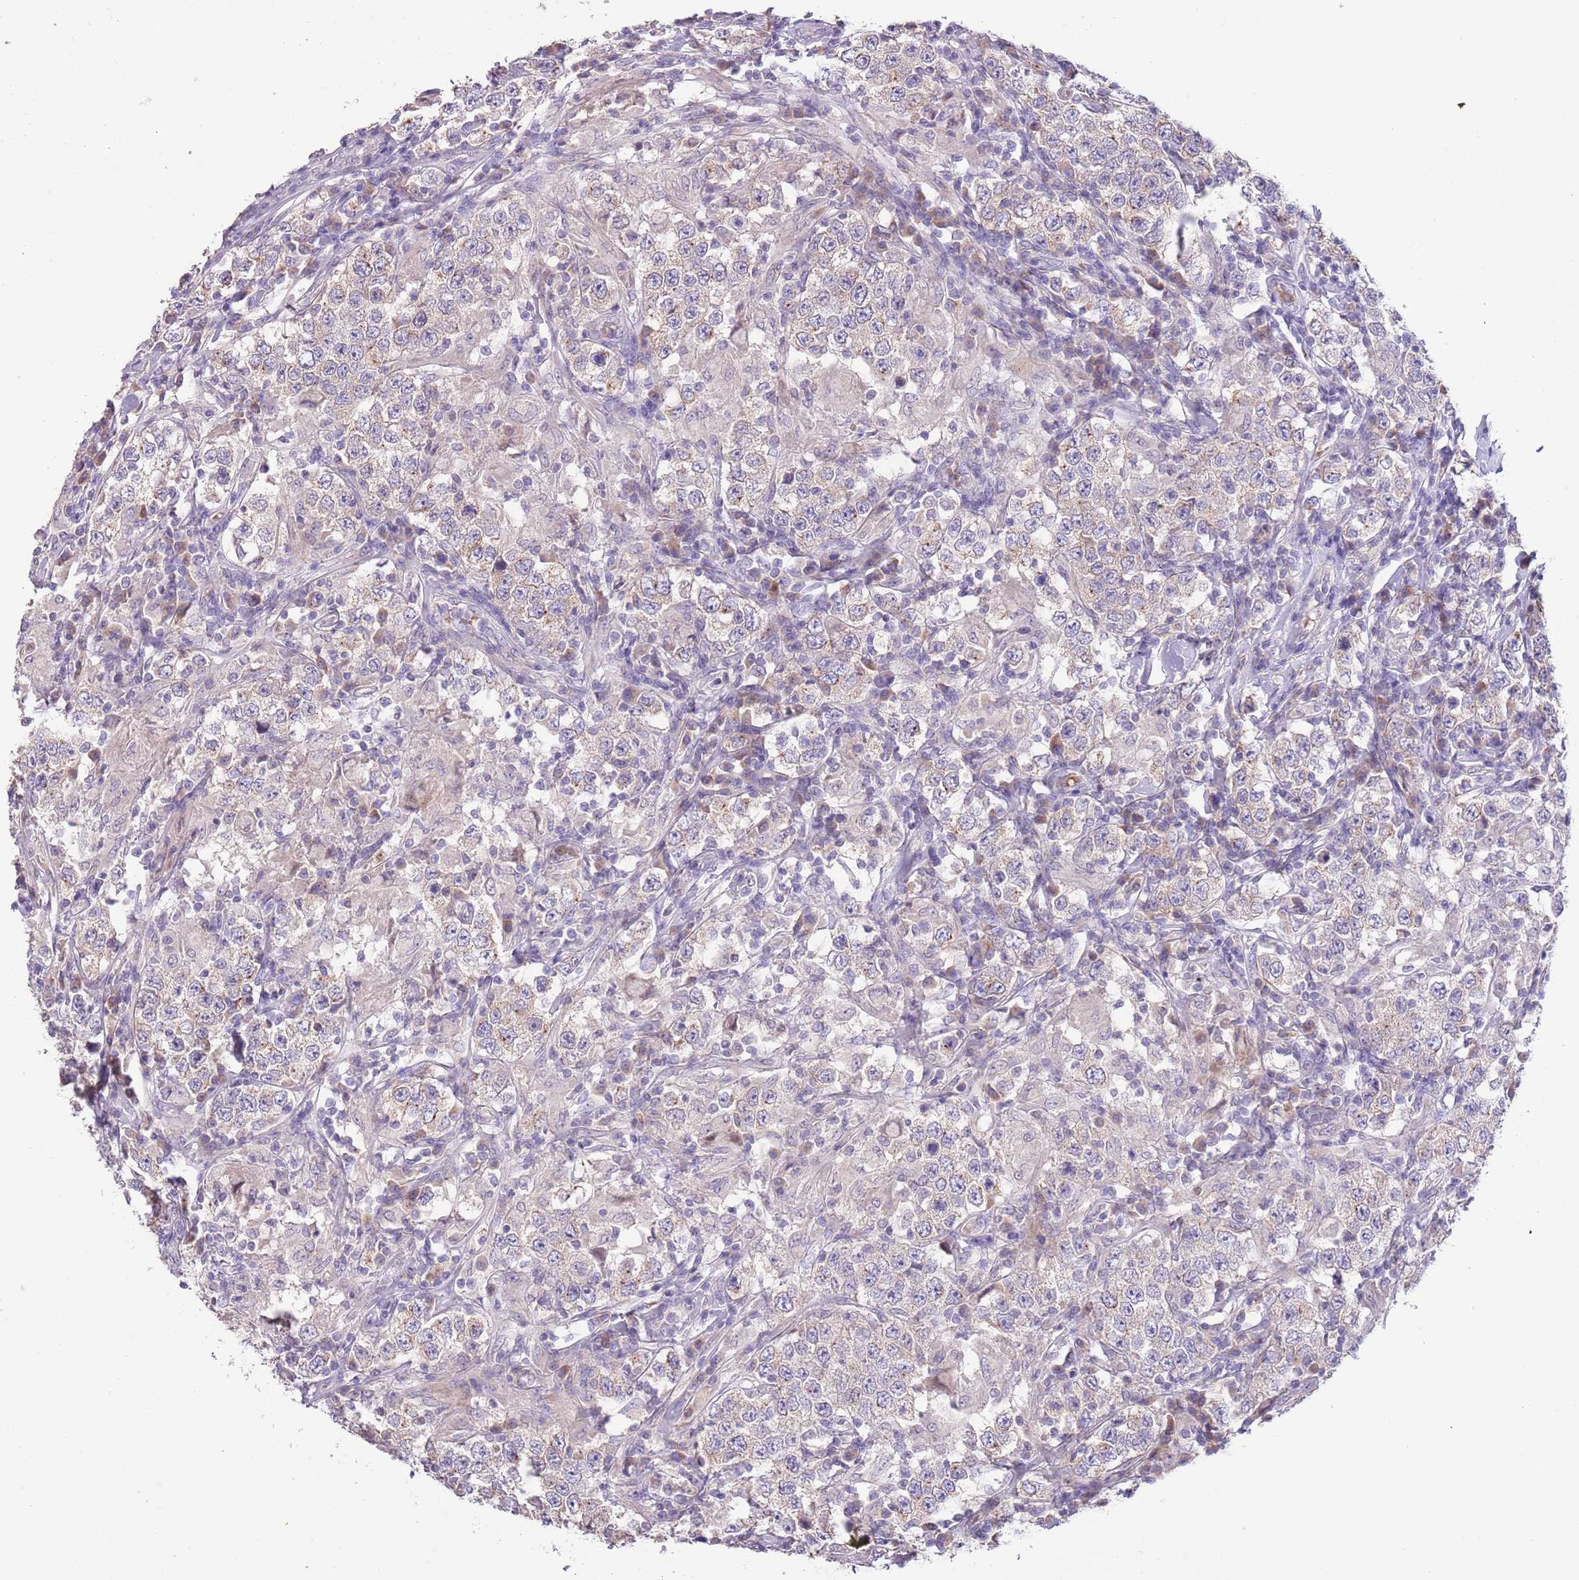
{"staining": {"intensity": "negative", "quantity": "none", "location": "none"}, "tissue": "testis cancer", "cell_type": "Tumor cells", "image_type": "cancer", "snomed": [{"axis": "morphology", "description": "Seminoma, NOS"}, {"axis": "morphology", "description": "Carcinoma, Embryonal, NOS"}, {"axis": "topography", "description": "Testis"}], "caption": "Human testis cancer stained for a protein using immunohistochemistry (IHC) displays no expression in tumor cells.", "gene": "ZNF658", "patient": {"sex": "male", "age": 41}}